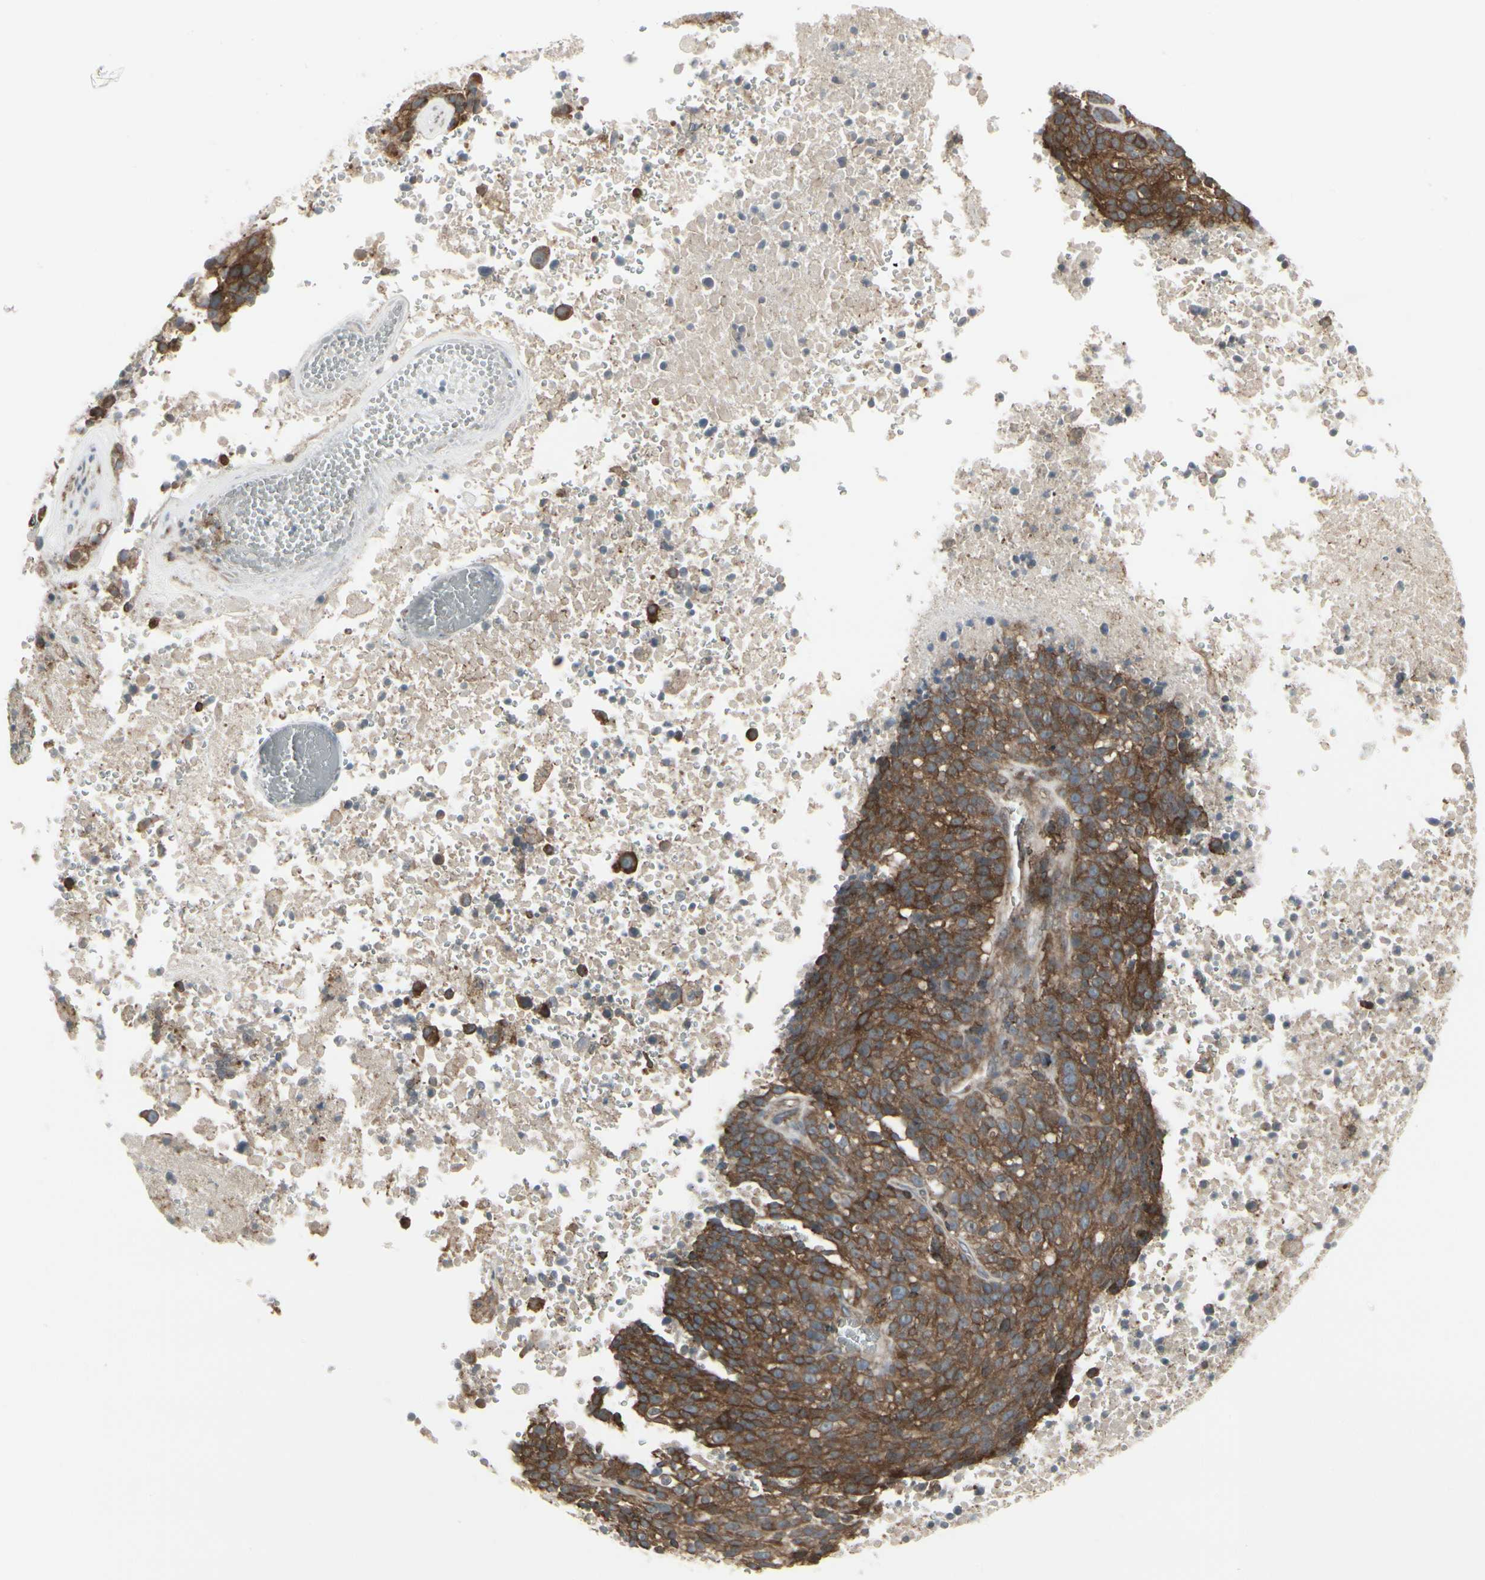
{"staining": {"intensity": "strong", "quantity": ">75%", "location": "cytoplasmic/membranous"}, "tissue": "melanoma", "cell_type": "Tumor cells", "image_type": "cancer", "snomed": [{"axis": "morphology", "description": "Malignant melanoma, Metastatic site"}, {"axis": "topography", "description": "Cerebral cortex"}], "caption": "IHC staining of malignant melanoma (metastatic site), which demonstrates high levels of strong cytoplasmic/membranous positivity in about >75% of tumor cells indicating strong cytoplasmic/membranous protein expression. The staining was performed using DAB (brown) for protein detection and nuclei were counterstained in hematoxylin (blue).", "gene": "EPS15", "patient": {"sex": "female", "age": 52}}